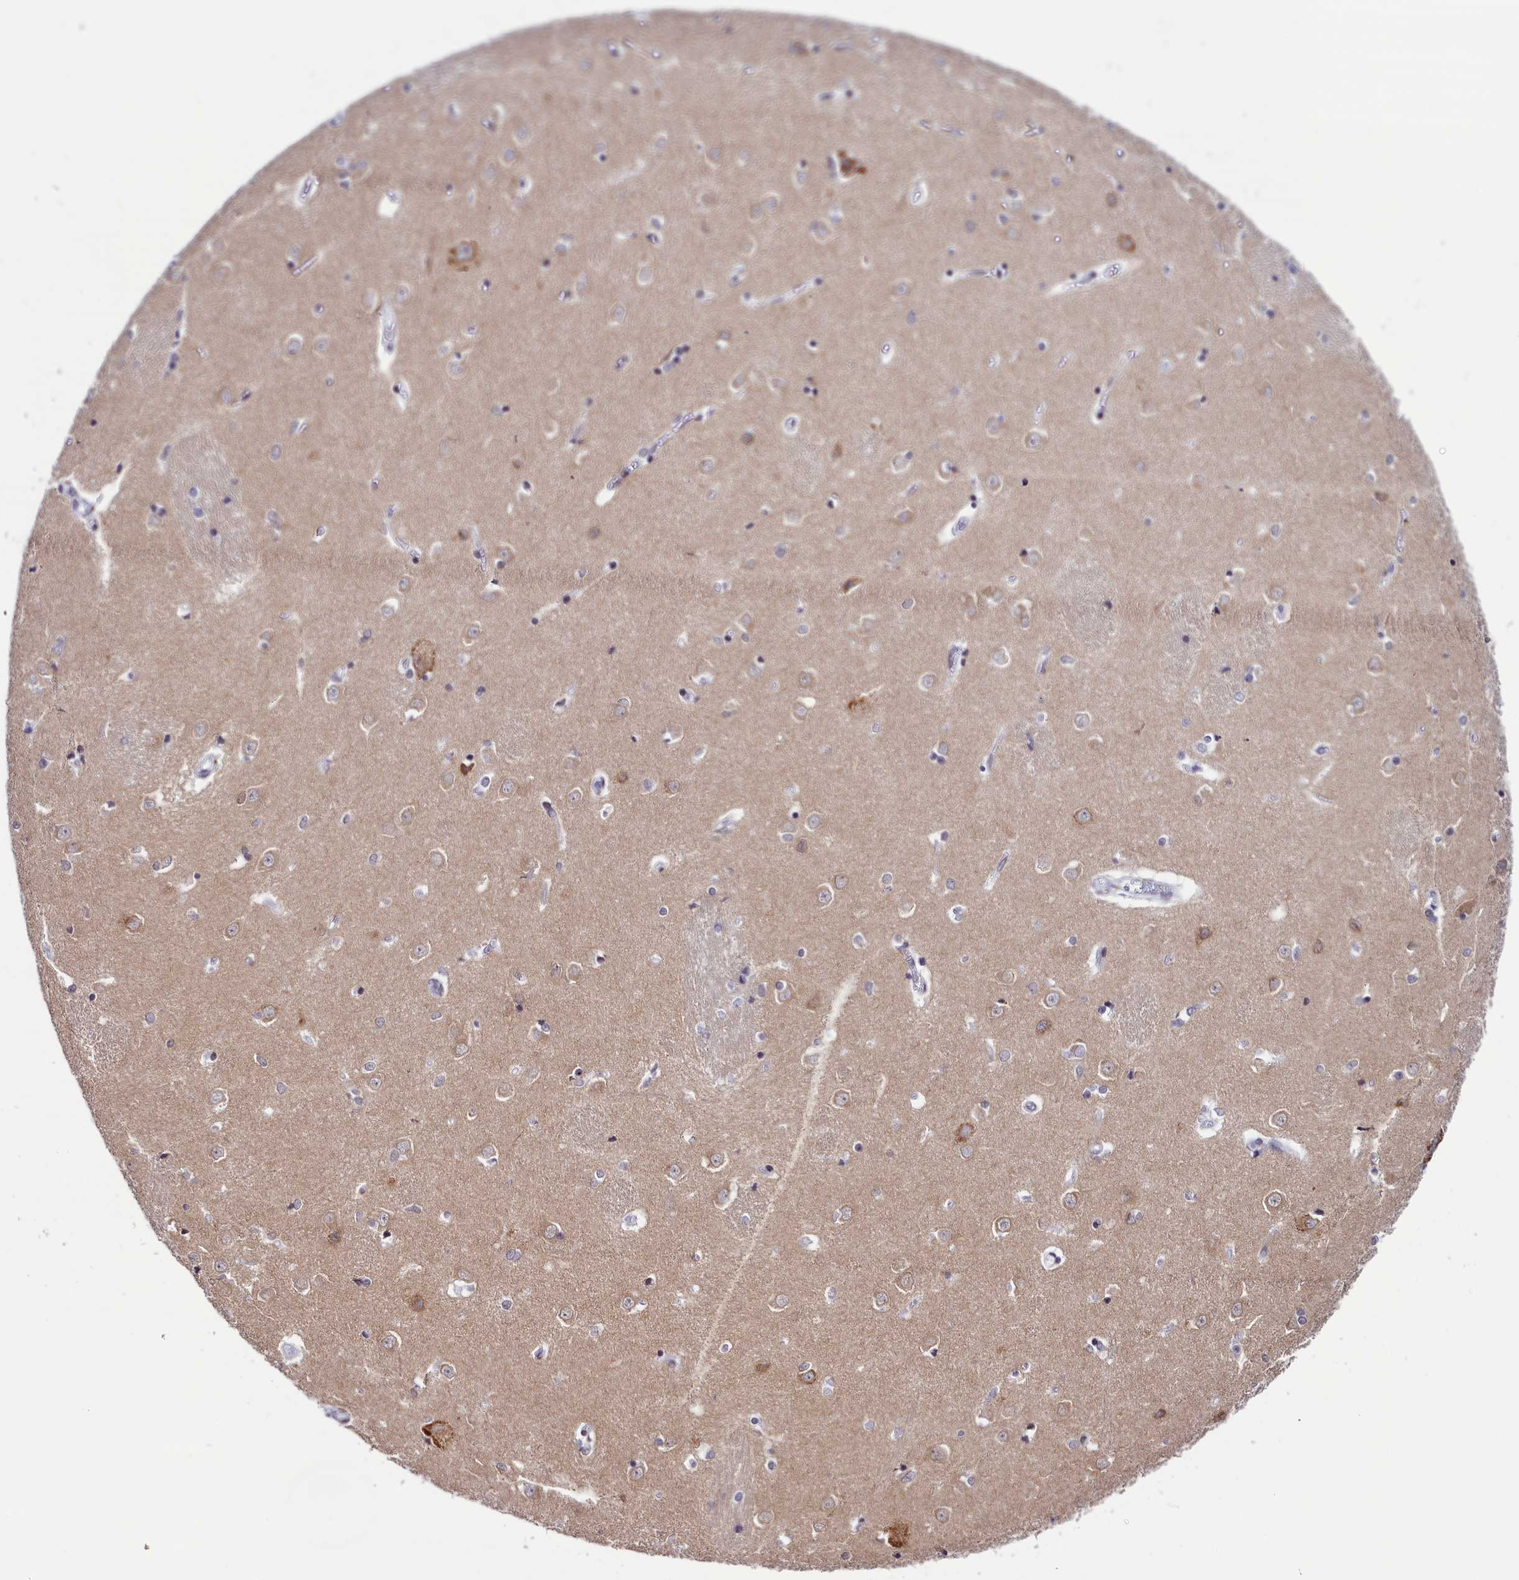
{"staining": {"intensity": "weak", "quantity": "<25%", "location": "cytoplasmic/membranous"}, "tissue": "caudate", "cell_type": "Glial cells", "image_type": "normal", "snomed": [{"axis": "morphology", "description": "Normal tissue, NOS"}, {"axis": "topography", "description": "Lateral ventricle wall"}], "caption": "Immunohistochemistry of unremarkable caudate exhibits no positivity in glial cells.", "gene": "AP3B2", "patient": {"sex": "male", "age": 37}}